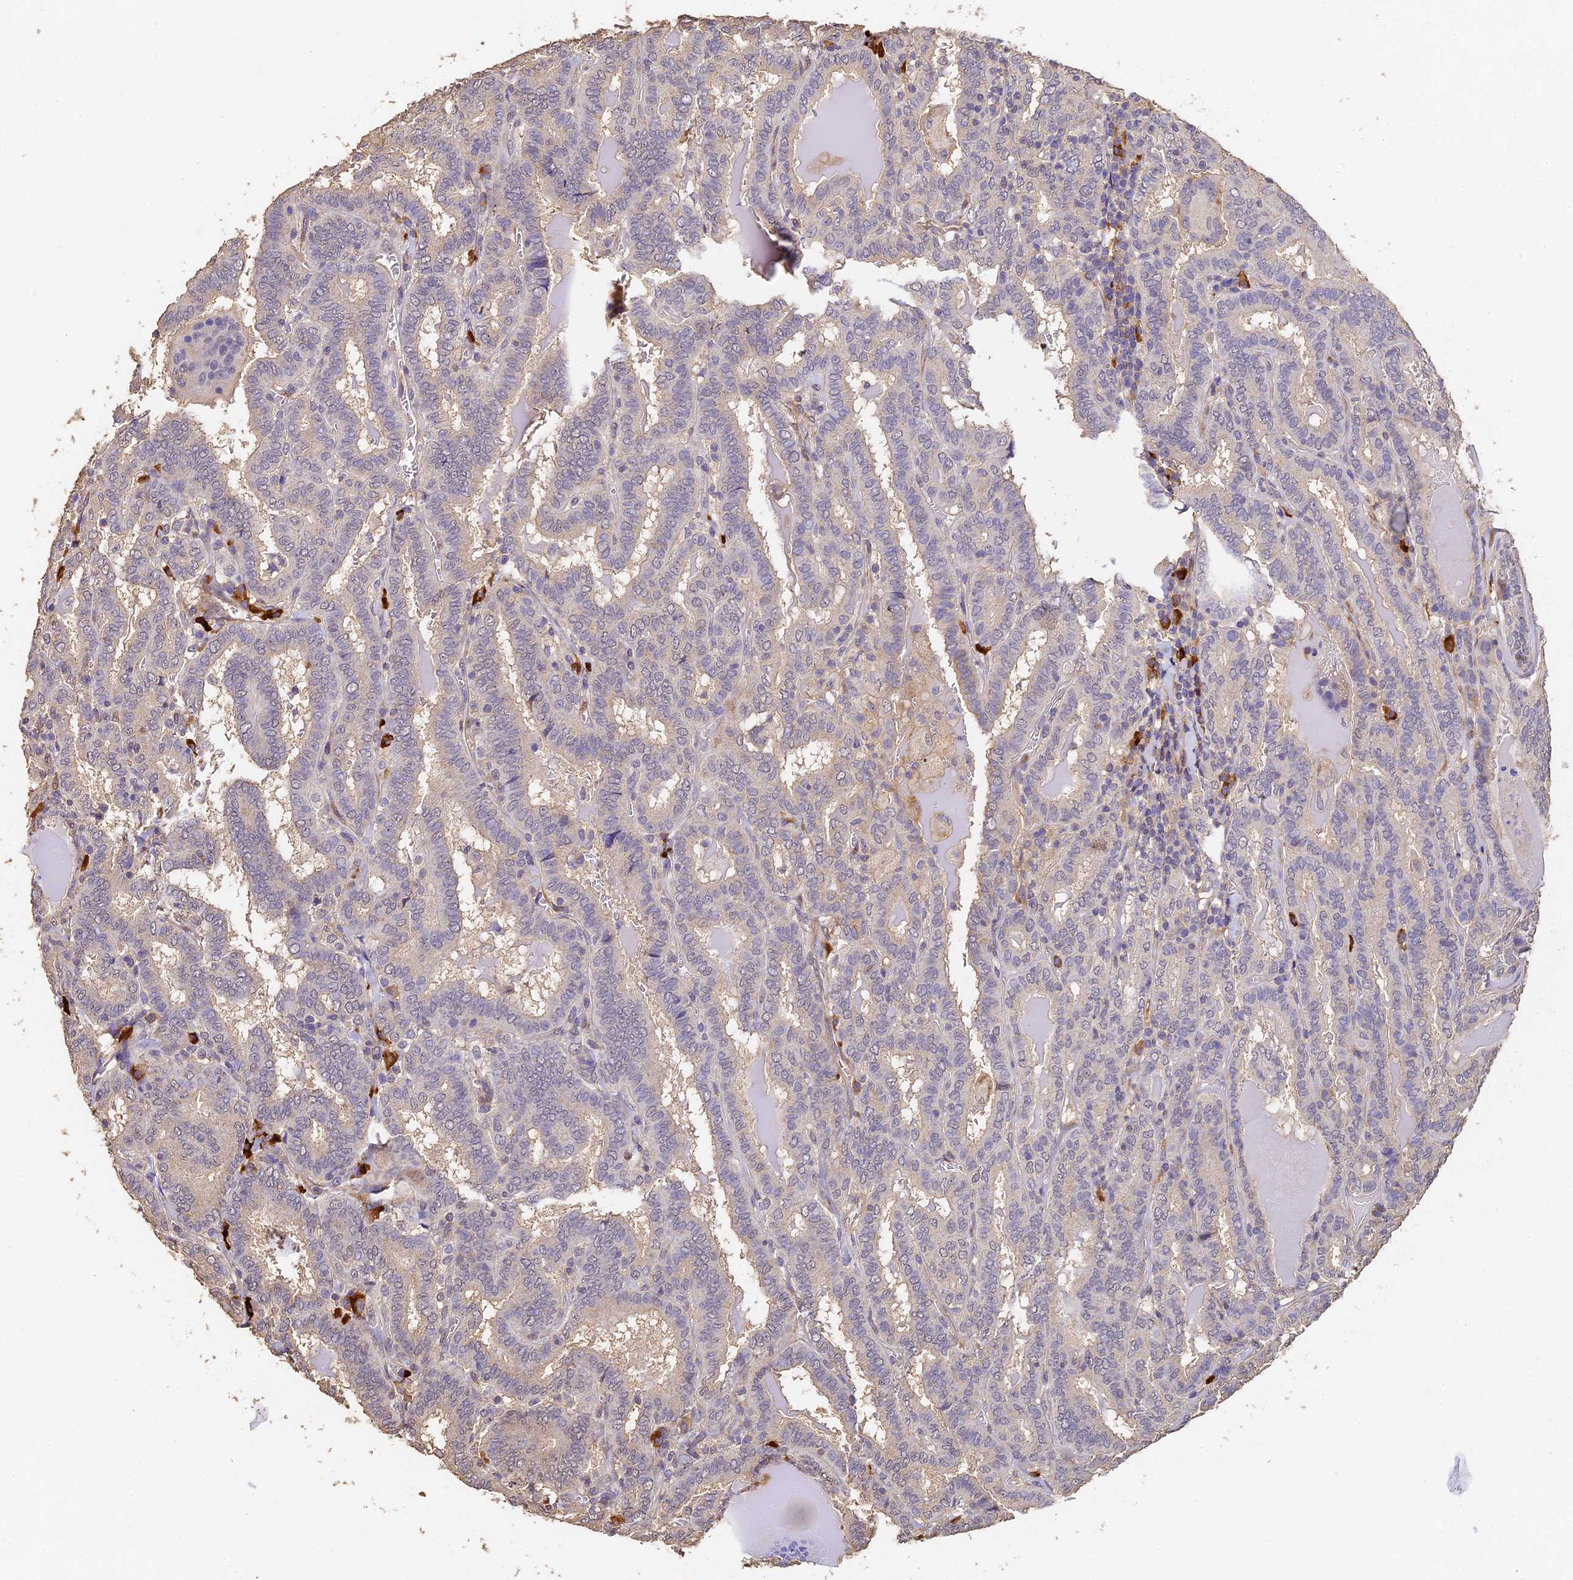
{"staining": {"intensity": "negative", "quantity": "none", "location": "none"}, "tissue": "thyroid cancer", "cell_type": "Tumor cells", "image_type": "cancer", "snomed": [{"axis": "morphology", "description": "Papillary adenocarcinoma, NOS"}, {"axis": "topography", "description": "Thyroid gland"}], "caption": "Immunohistochemistry of human papillary adenocarcinoma (thyroid) reveals no staining in tumor cells.", "gene": "SLC11A1", "patient": {"sex": "female", "age": 72}}